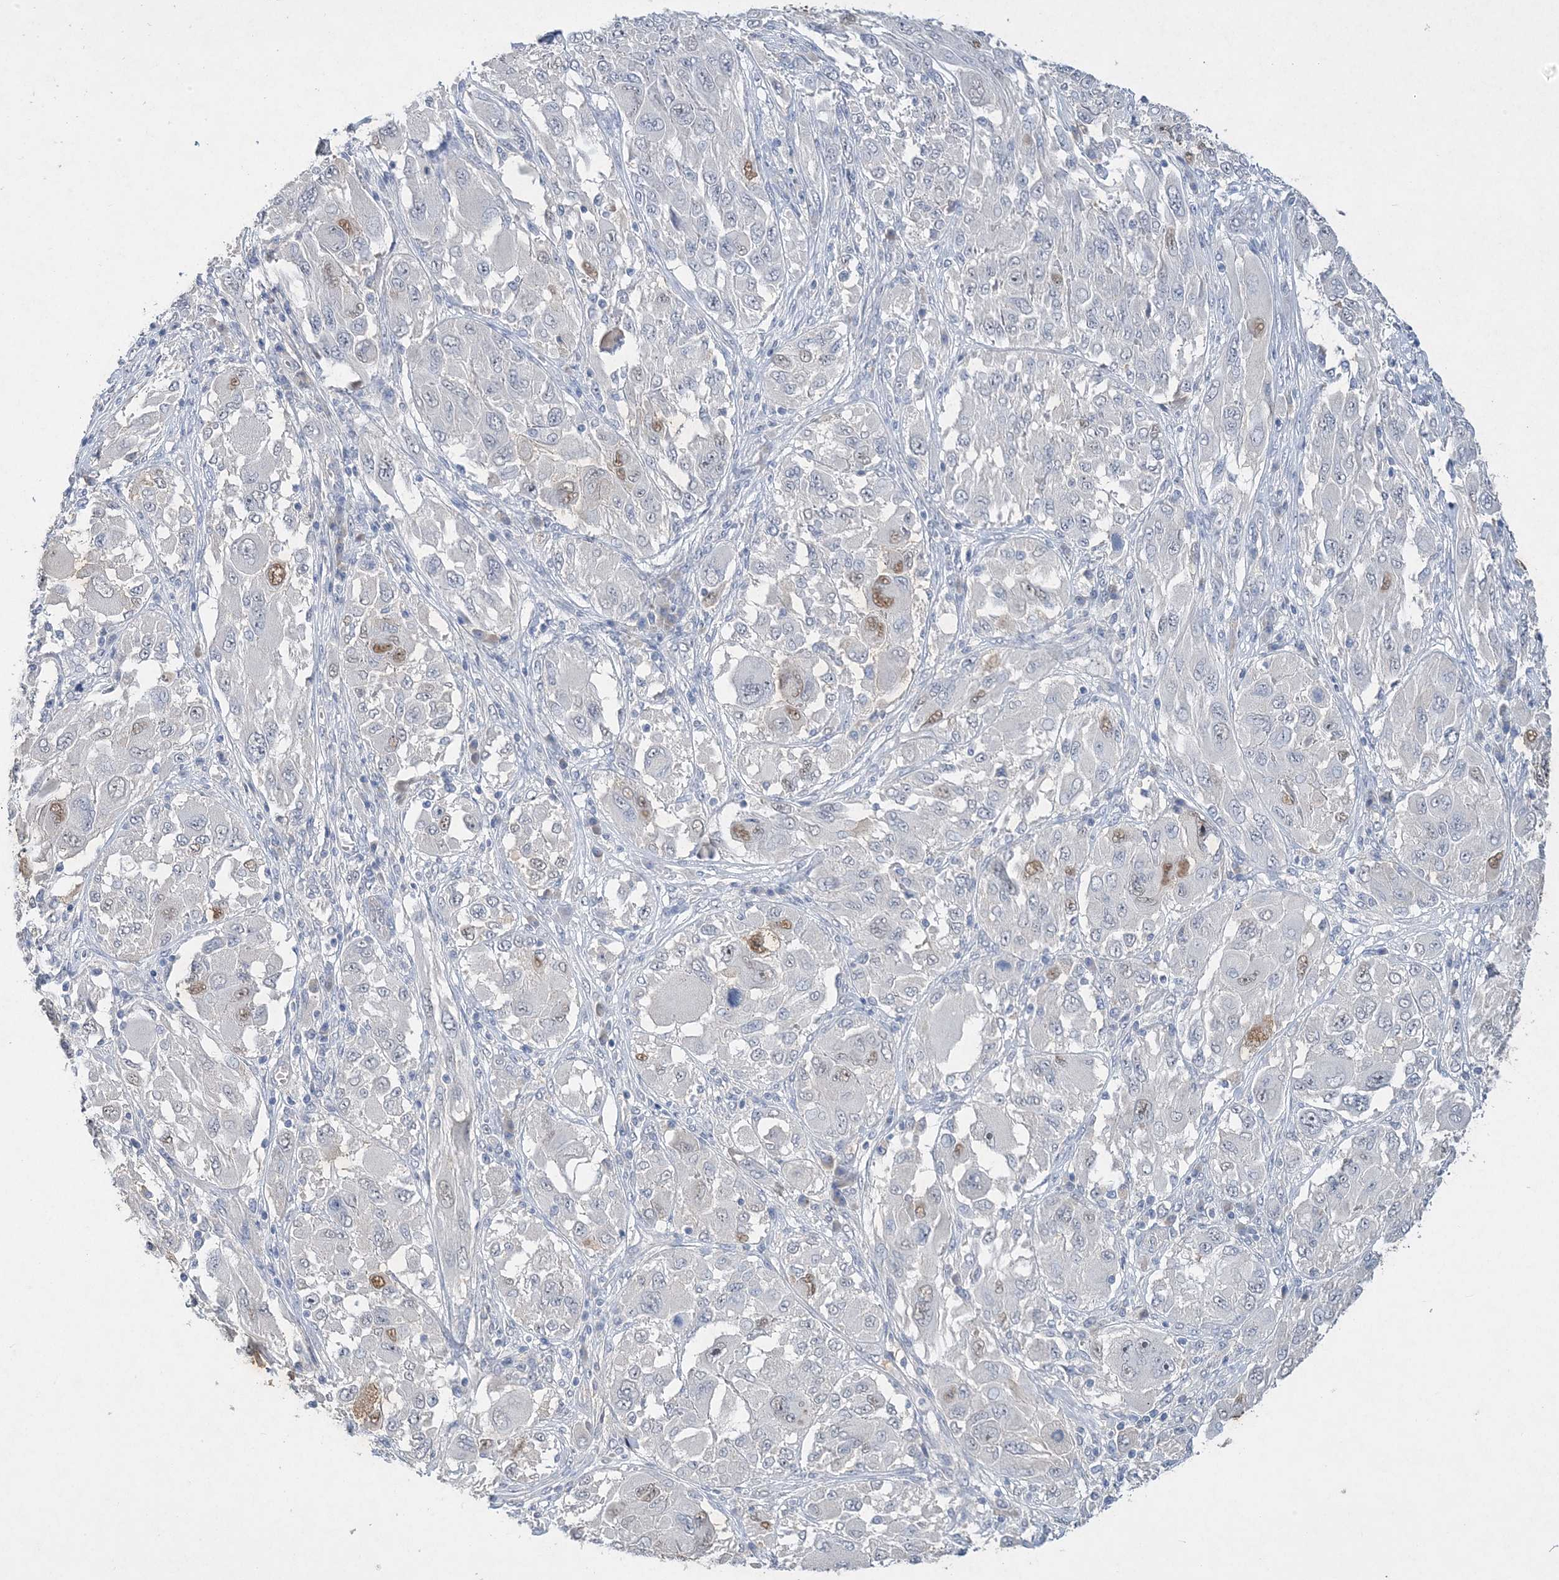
{"staining": {"intensity": "negative", "quantity": "none", "location": "none"}, "tissue": "melanoma", "cell_type": "Tumor cells", "image_type": "cancer", "snomed": [{"axis": "morphology", "description": "Malignant melanoma, NOS"}, {"axis": "topography", "description": "Skin"}], "caption": "Melanoma was stained to show a protein in brown. There is no significant staining in tumor cells.", "gene": "C11orf58", "patient": {"sex": "female", "age": 91}}